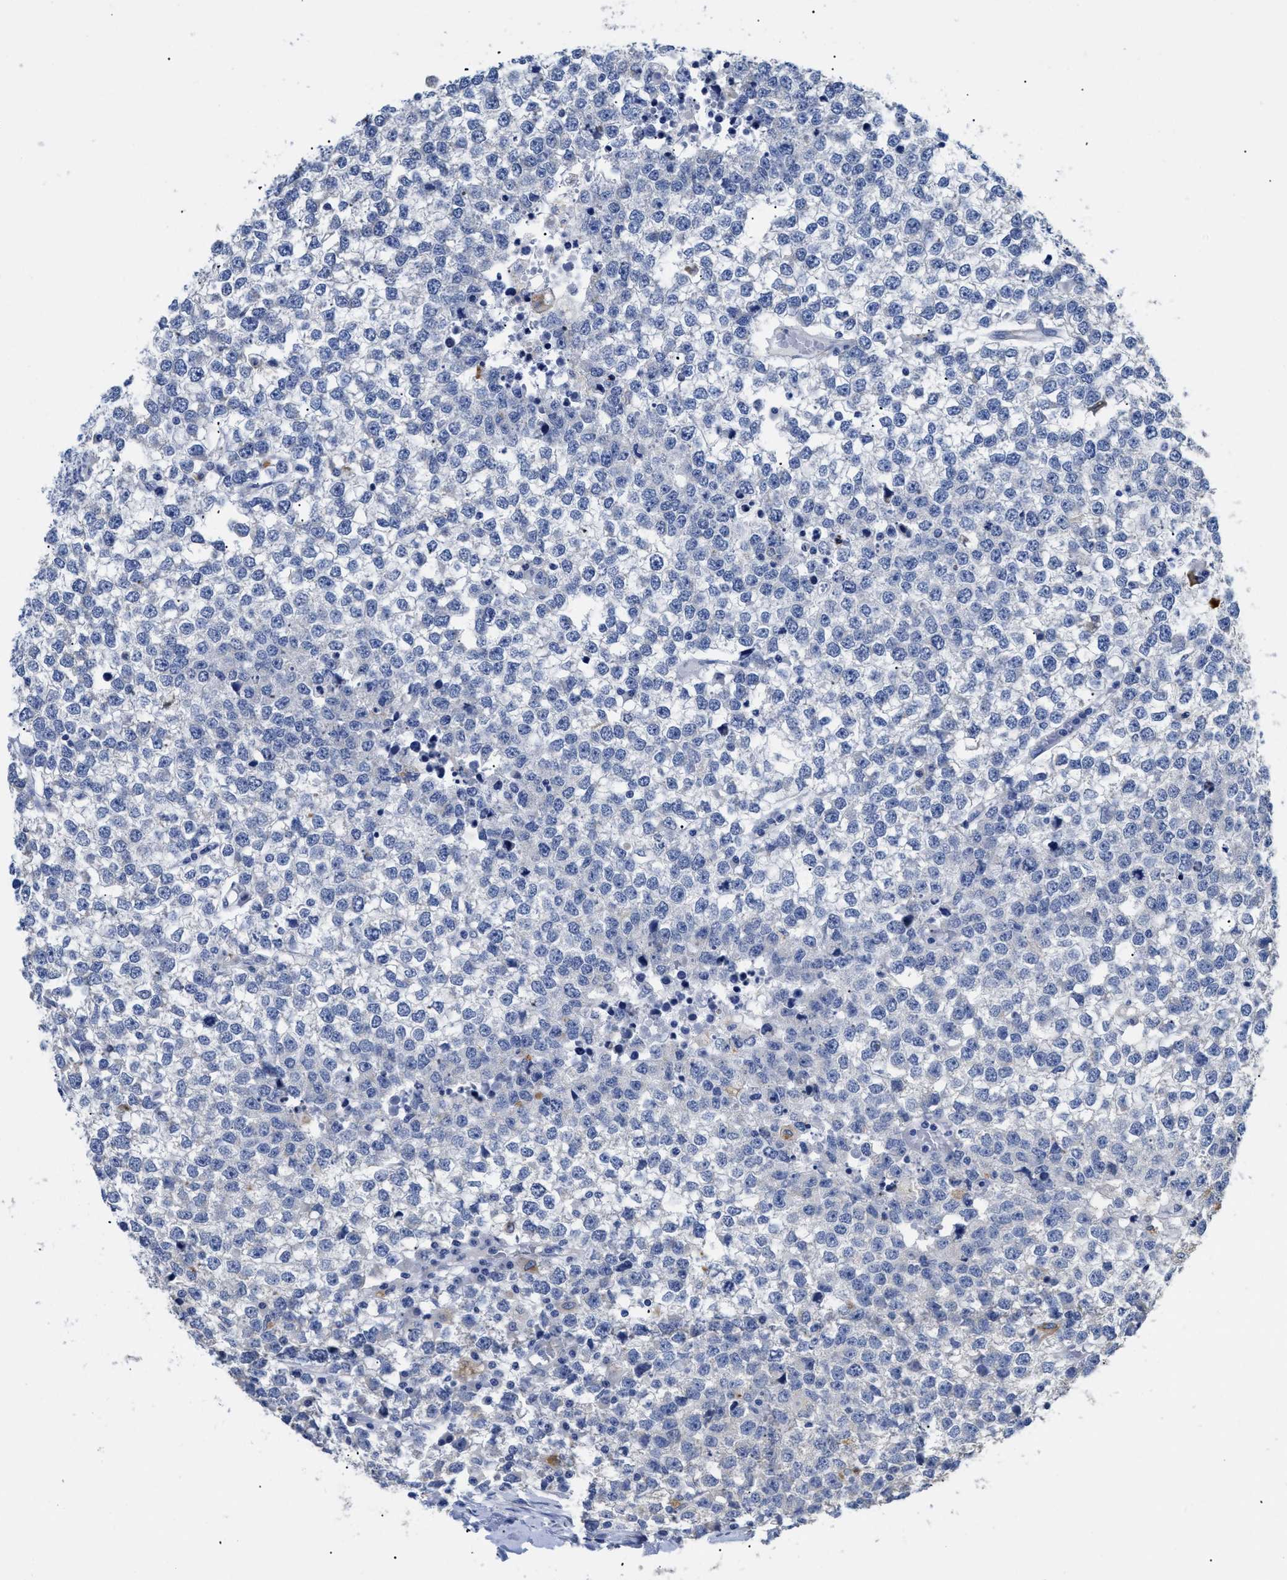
{"staining": {"intensity": "negative", "quantity": "none", "location": "none"}, "tissue": "testis cancer", "cell_type": "Tumor cells", "image_type": "cancer", "snomed": [{"axis": "morphology", "description": "Seminoma, NOS"}, {"axis": "topography", "description": "Testis"}], "caption": "Immunohistochemistry (IHC) photomicrograph of human testis cancer (seminoma) stained for a protein (brown), which reveals no expression in tumor cells.", "gene": "APOBEC2", "patient": {"sex": "male", "age": 65}}